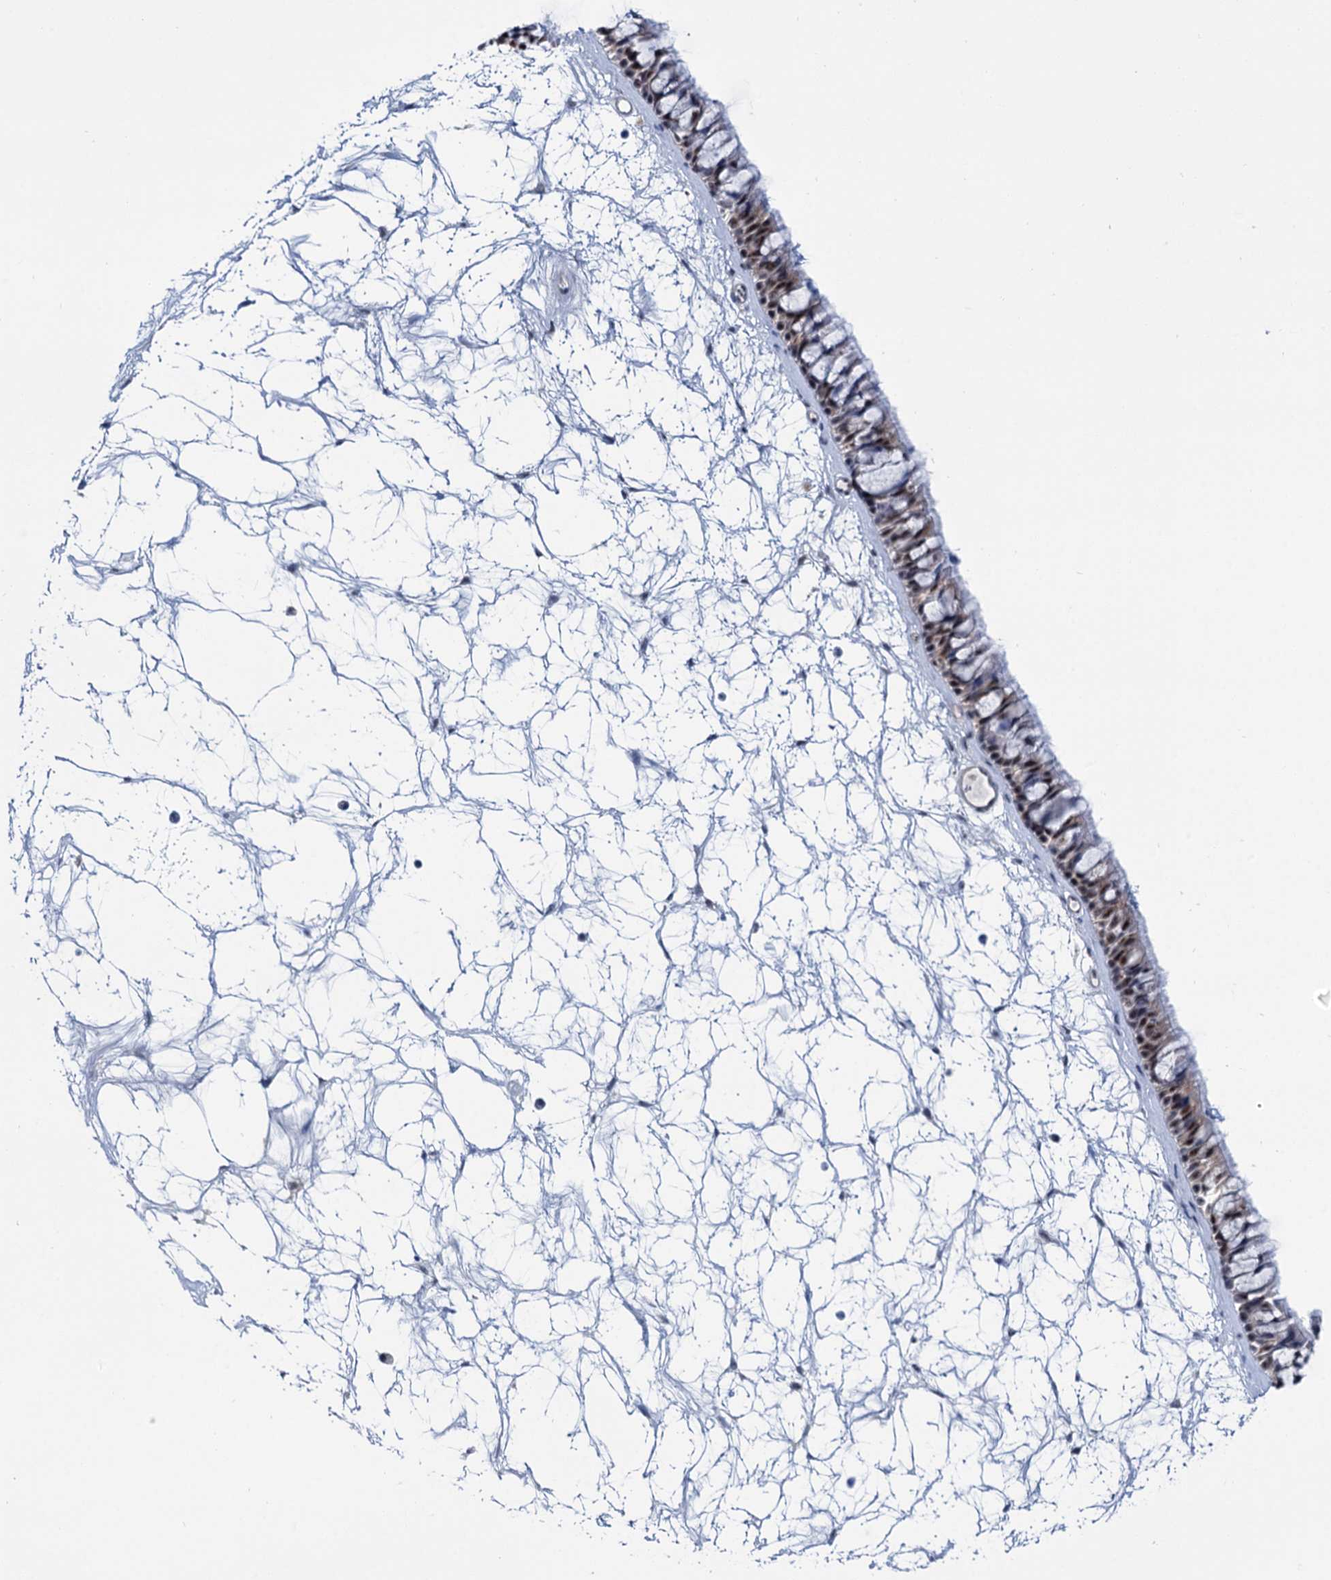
{"staining": {"intensity": "moderate", "quantity": ">75%", "location": "nuclear"}, "tissue": "nasopharynx", "cell_type": "Respiratory epithelial cells", "image_type": "normal", "snomed": [{"axis": "morphology", "description": "Normal tissue, NOS"}, {"axis": "topography", "description": "Nasopharynx"}], "caption": "Immunohistochemical staining of normal nasopharynx displays moderate nuclear protein staining in about >75% of respiratory epithelial cells.", "gene": "SREK1", "patient": {"sex": "male", "age": 64}}